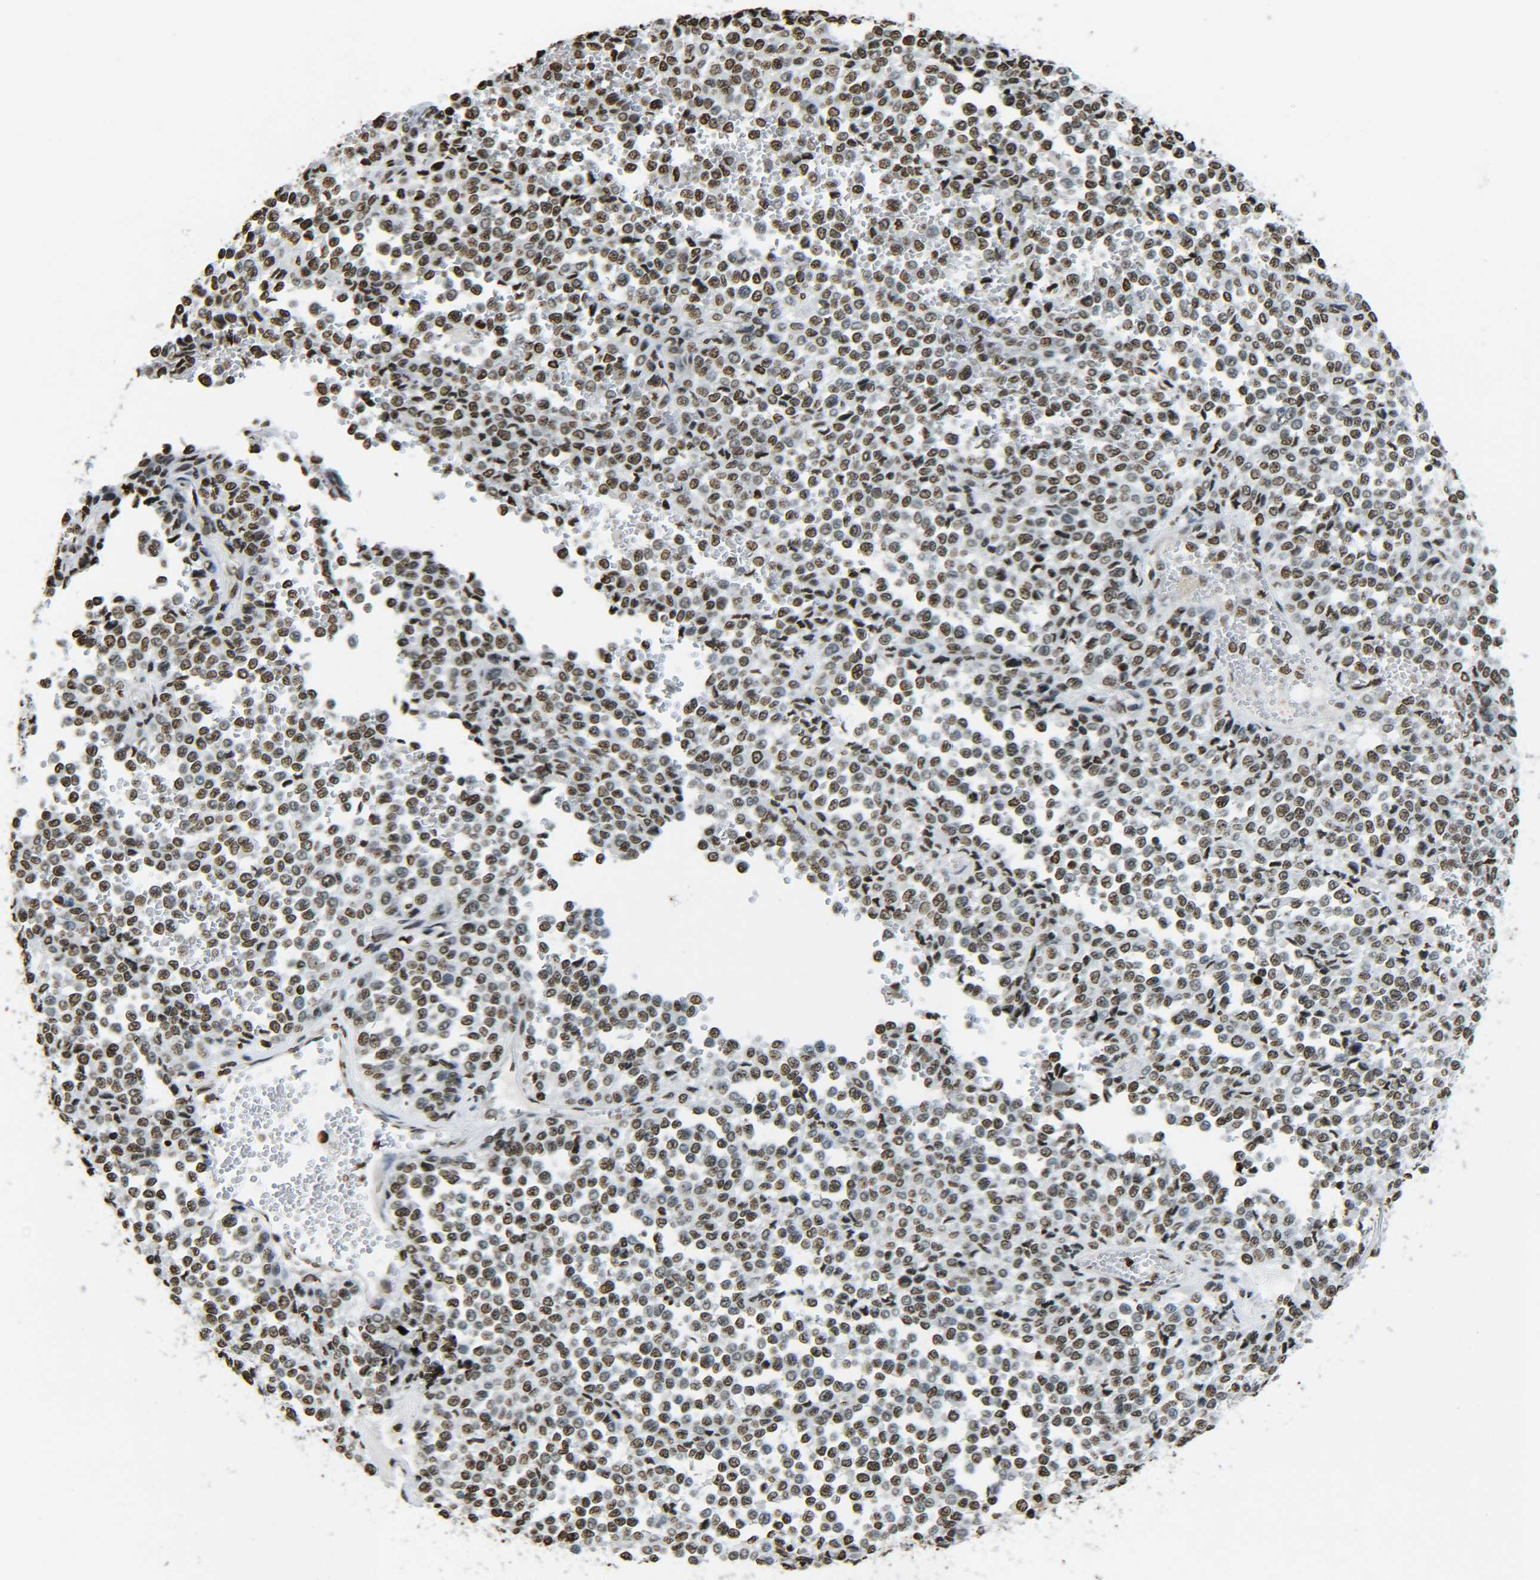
{"staining": {"intensity": "moderate", "quantity": ">75%", "location": "nuclear"}, "tissue": "melanoma", "cell_type": "Tumor cells", "image_type": "cancer", "snomed": [{"axis": "morphology", "description": "Malignant melanoma, Metastatic site"}, {"axis": "topography", "description": "Pancreas"}], "caption": "Immunohistochemistry of human melanoma shows medium levels of moderate nuclear expression in about >75% of tumor cells.", "gene": "H4C16", "patient": {"sex": "female", "age": 30}}